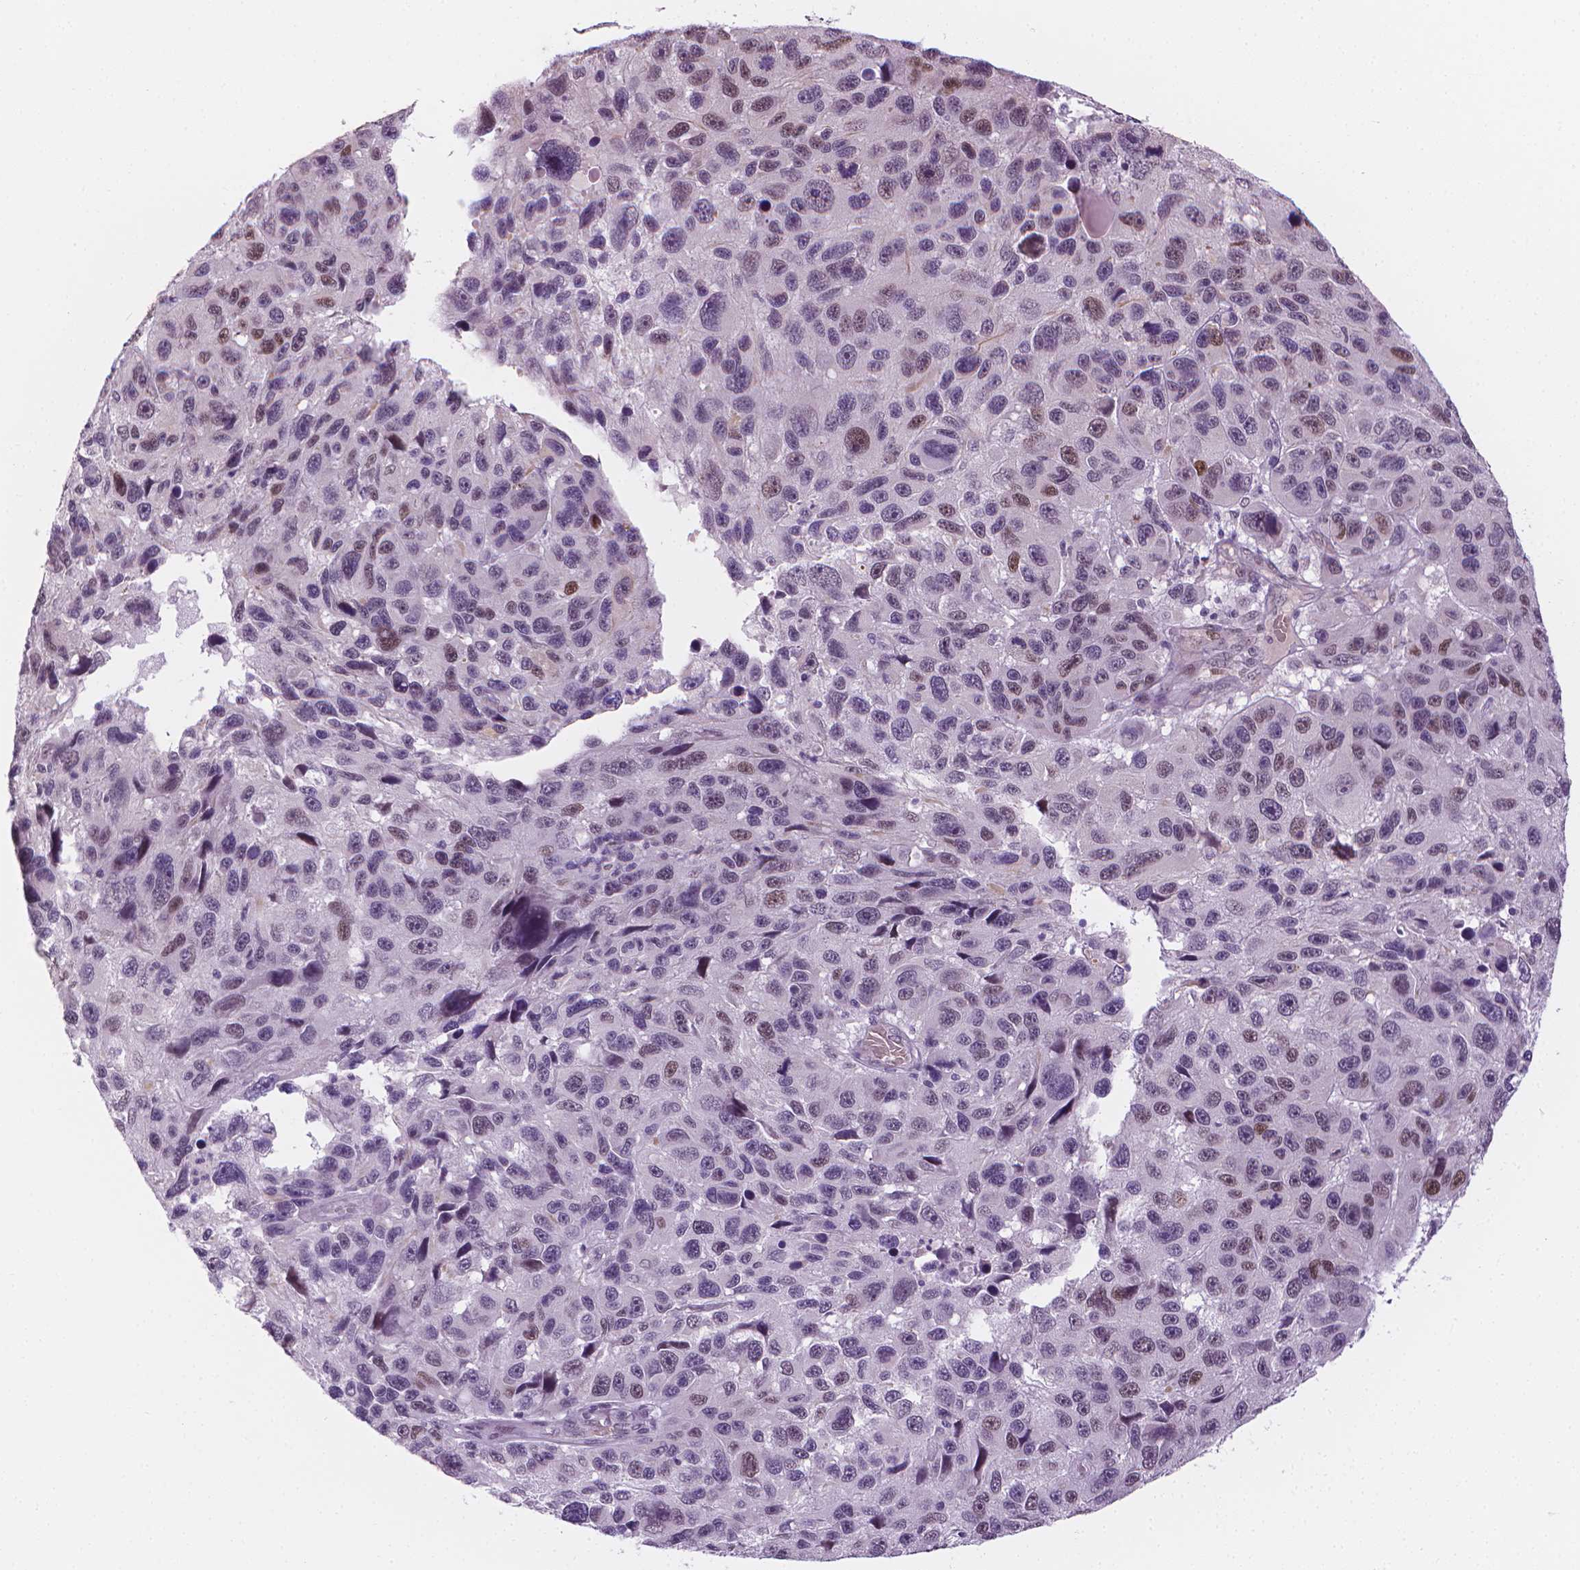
{"staining": {"intensity": "weak", "quantity": "<25%", "location": "nuclear"}, "tissue": "melanoma", "cell_type": "Tumor cells", "image_type": "cancer", "snomed": [{"axis": "morphology", "description": "Malignant melanoma, NOS"}, {"axis": "topography", "description": "Skin"}], "caption": "Immunohistochemistry photomicrograph of neoplastic tissue: human malignant melanoma stained with DAB displays no significant protein positivity in tumor cells. (Brightfield microscopy of DAB (3,3'-diaminobenzidine) immunohistochemistry (IHC) at high magnification).", "gene": "CDKN1C", "patient": {"sex": "male", "age": 53}}